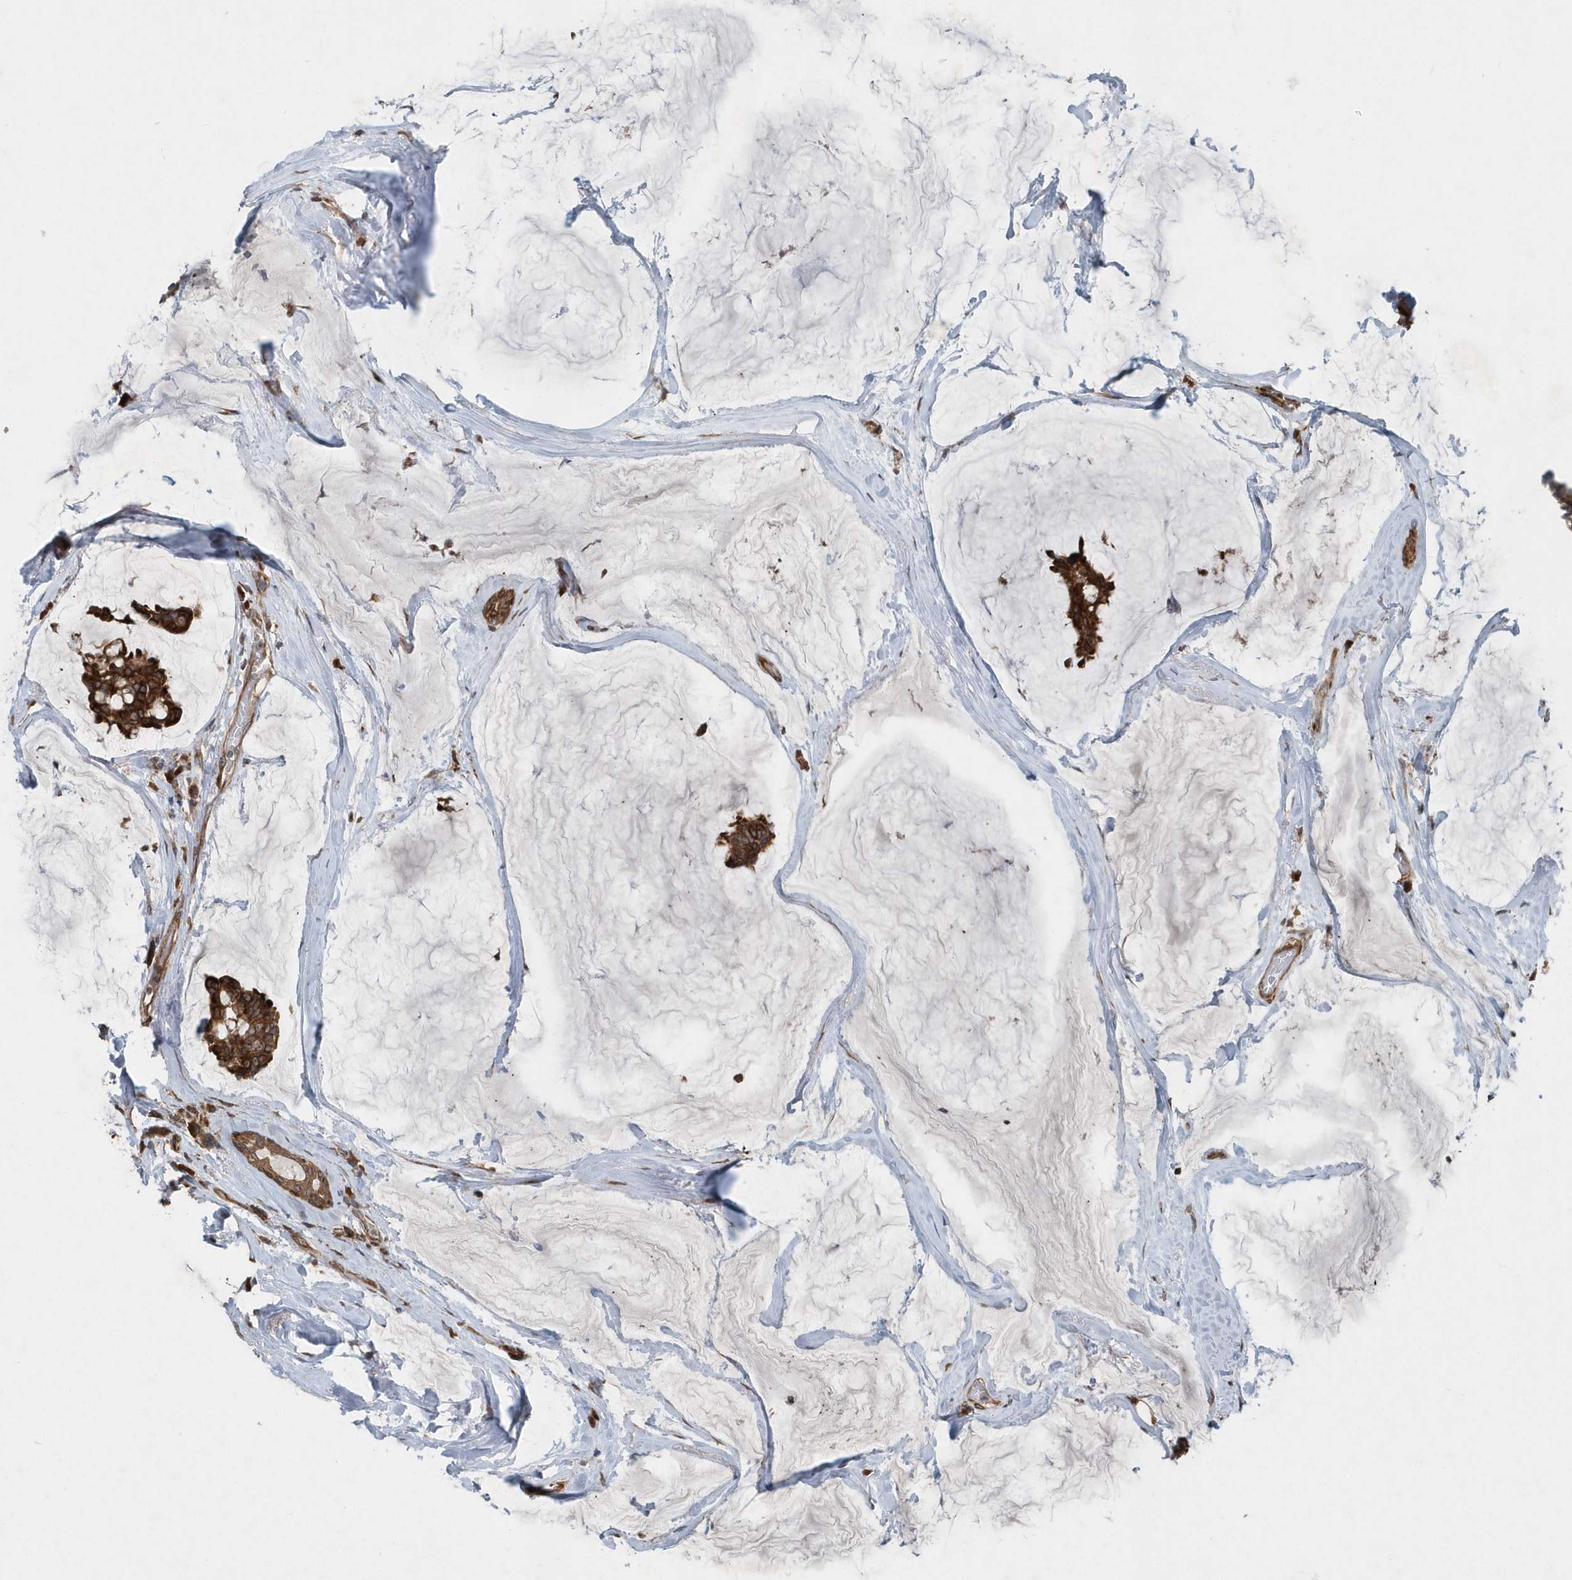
{"staining": {"intensity": "strong", "quantity": ">75%", "location": "cytoplasmic/membranous"}, "tissue": "breast cancer", "cell_type": "Tumor cells", "image_type": "cancer", "snomed": [{"axis": "morphology", "description": "Duct carcinoma"}, {"axis": "topography", "description": "Breast"}], "caption": "Approximately >75% of tumor cells in human invasive ductal carcinoma (breast) display strong cytoplasmic/membranous protein positivity as visualized by brown immunohistochemical staining.", "gene": "MCC", "patient": {"sex": "female", "age": 93}}